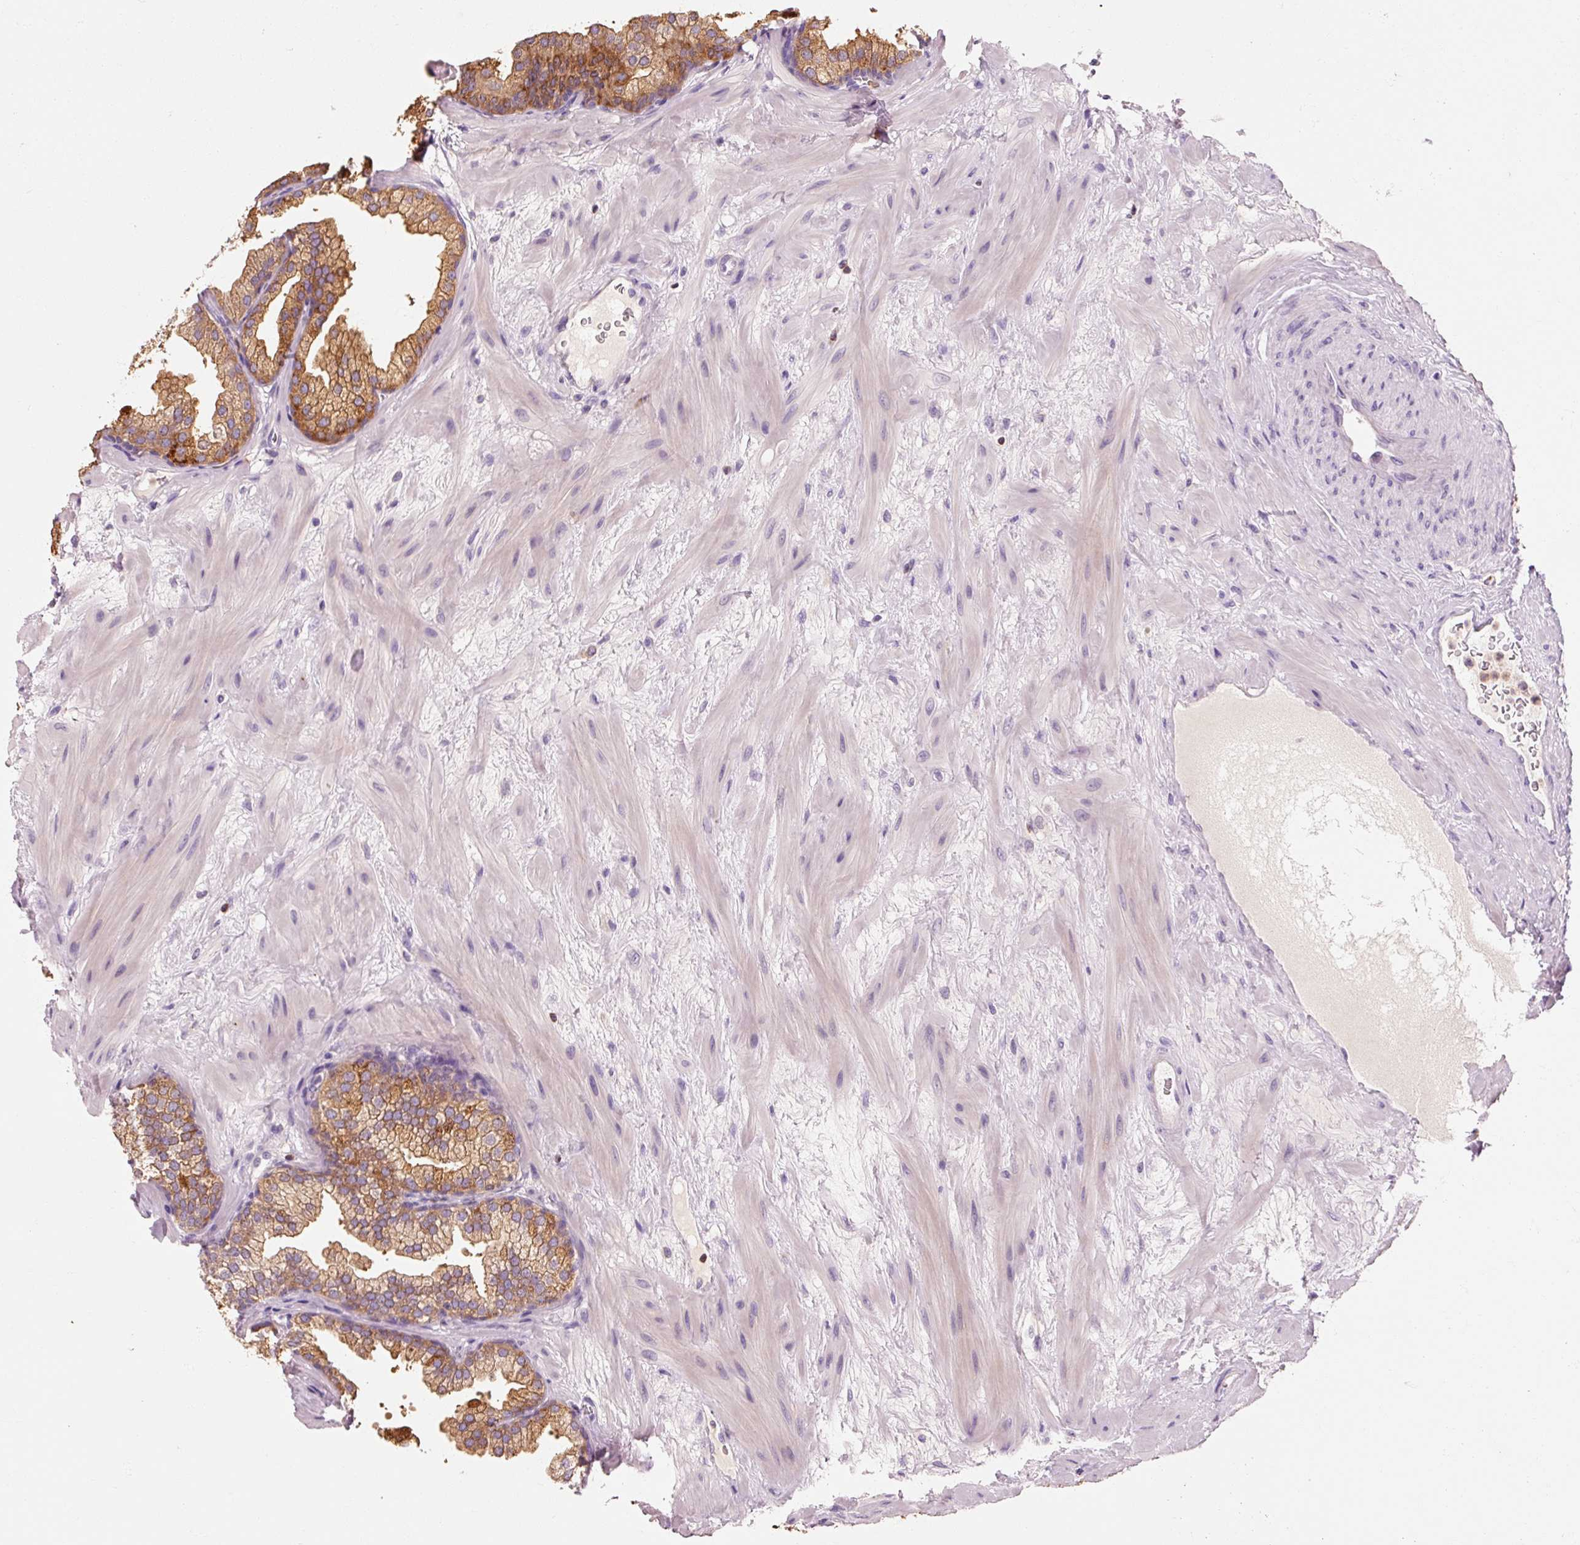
{"staining": {"intensity": "moderate", "quantity": "25%-75%", "location": "cytoplasmic/membranous"}, "tissue": "prostate", "cell_type": "Glandular cells", "image_type": "normal", "snomed": [{"axis": "morphology", "description": "Normal tissue, NOS"}, {"axis": "topography", "description": "Prostate"}], "caption": "IHC staining of normal prostate, which demonstrates medium levels of moderate cytoplasmic/membranous staining in approximately 25%-75% of glandular cells indicating moderate cytoplasmic/membranous protein expression. The staining was performed using DAB (brown) for protein detection and nuclei were counterstained in hematoxylin (blue).", "gene": "OR8K1", "patient": {"sex": "male", "age": 37}}